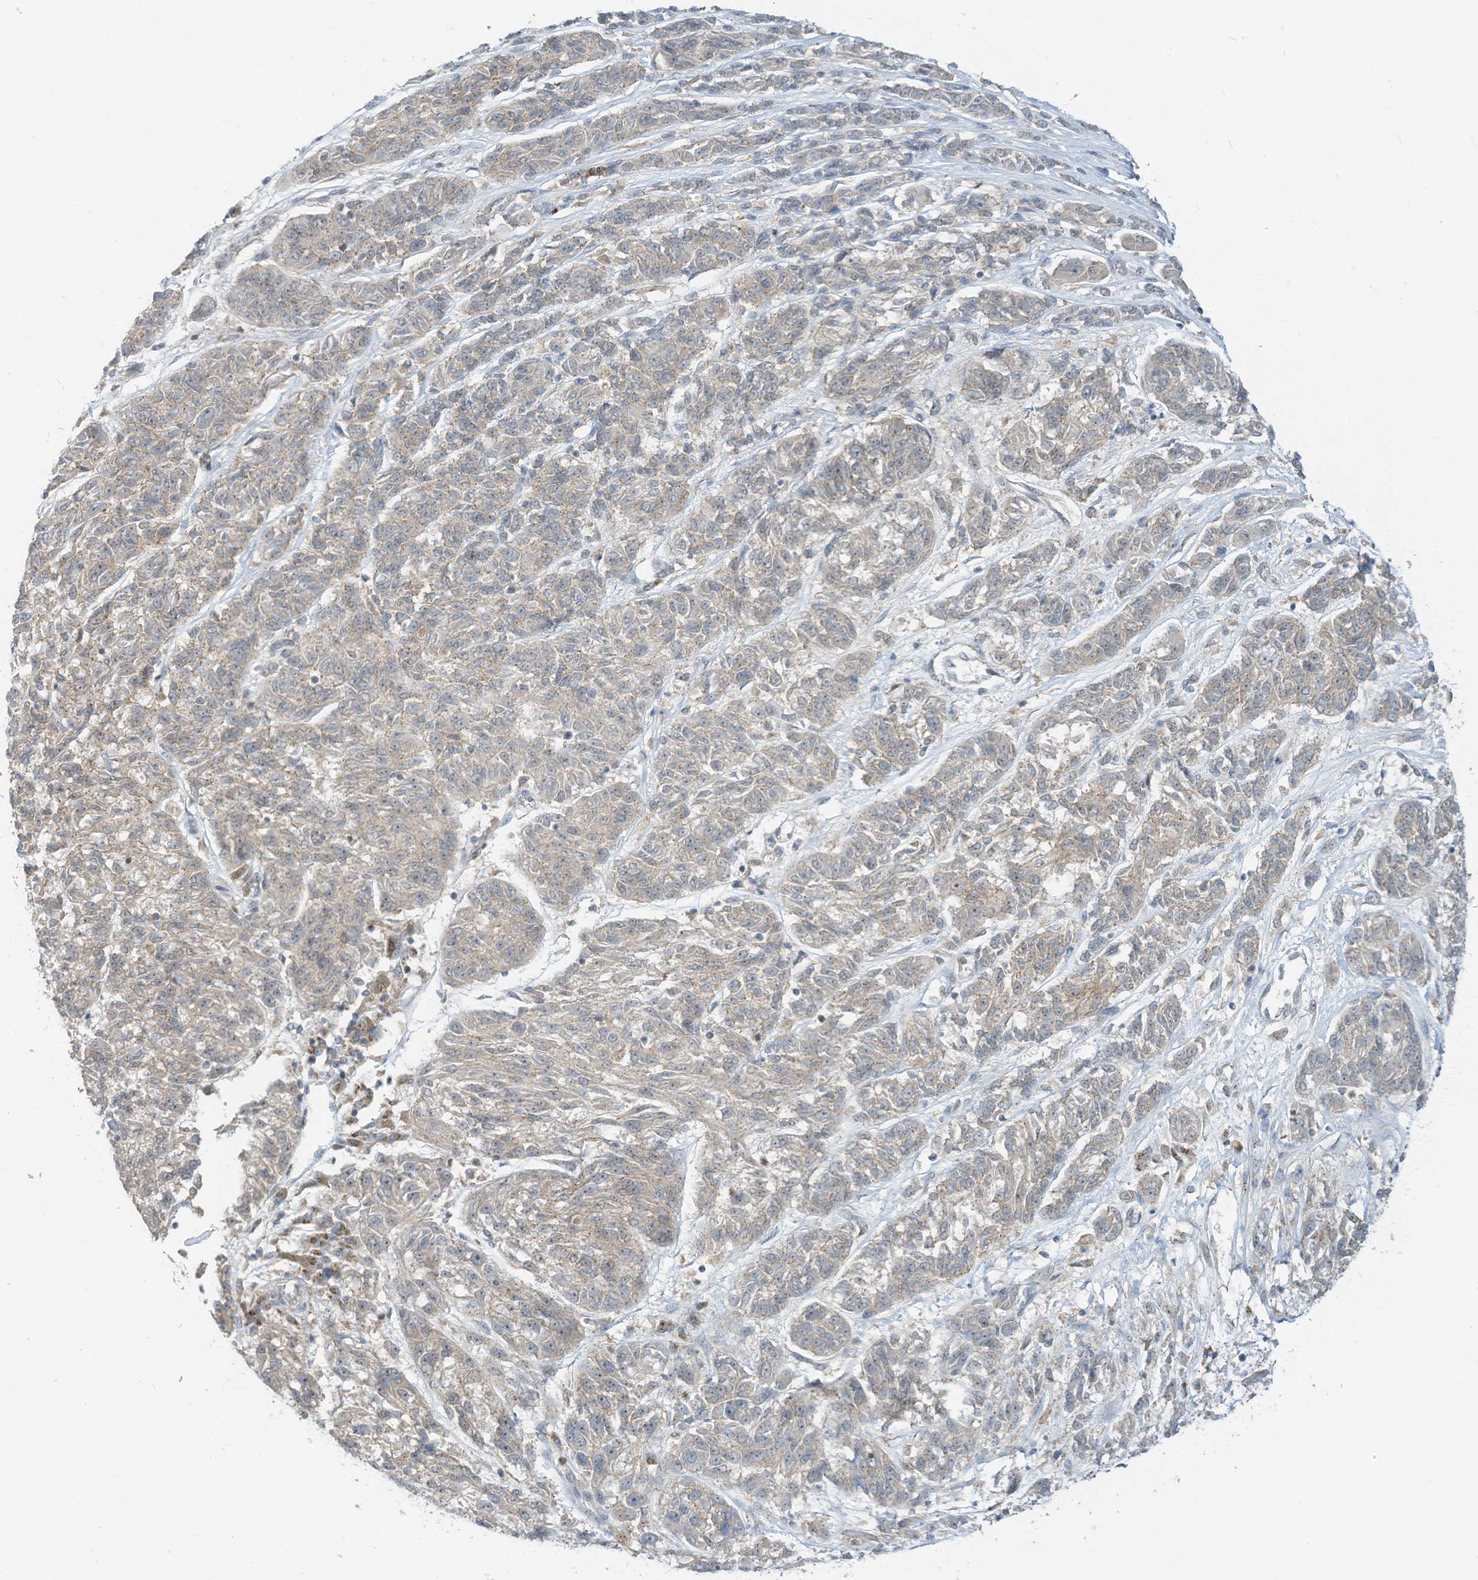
{"staining": {"intensity": "negative", "quantity": "none", "location": "none"}, "tissue": "melanoma", "cell_type": "Tumor cells", "image_type": "cancer", "snomed": [{"axis": "morphology", "description": "Malignant melanoma, NOS"}, {"axis": "topography", "description": "Skin"}], "caption": "This photomicrograph is of melanoma stained with immunohistochemistry (IHC) to label a protein in brown with the nuclei are counter-stained blue. There is no expression in tumor cells.", "gene": "PARVG", "patient": {"sex": "male", "age": 53}}